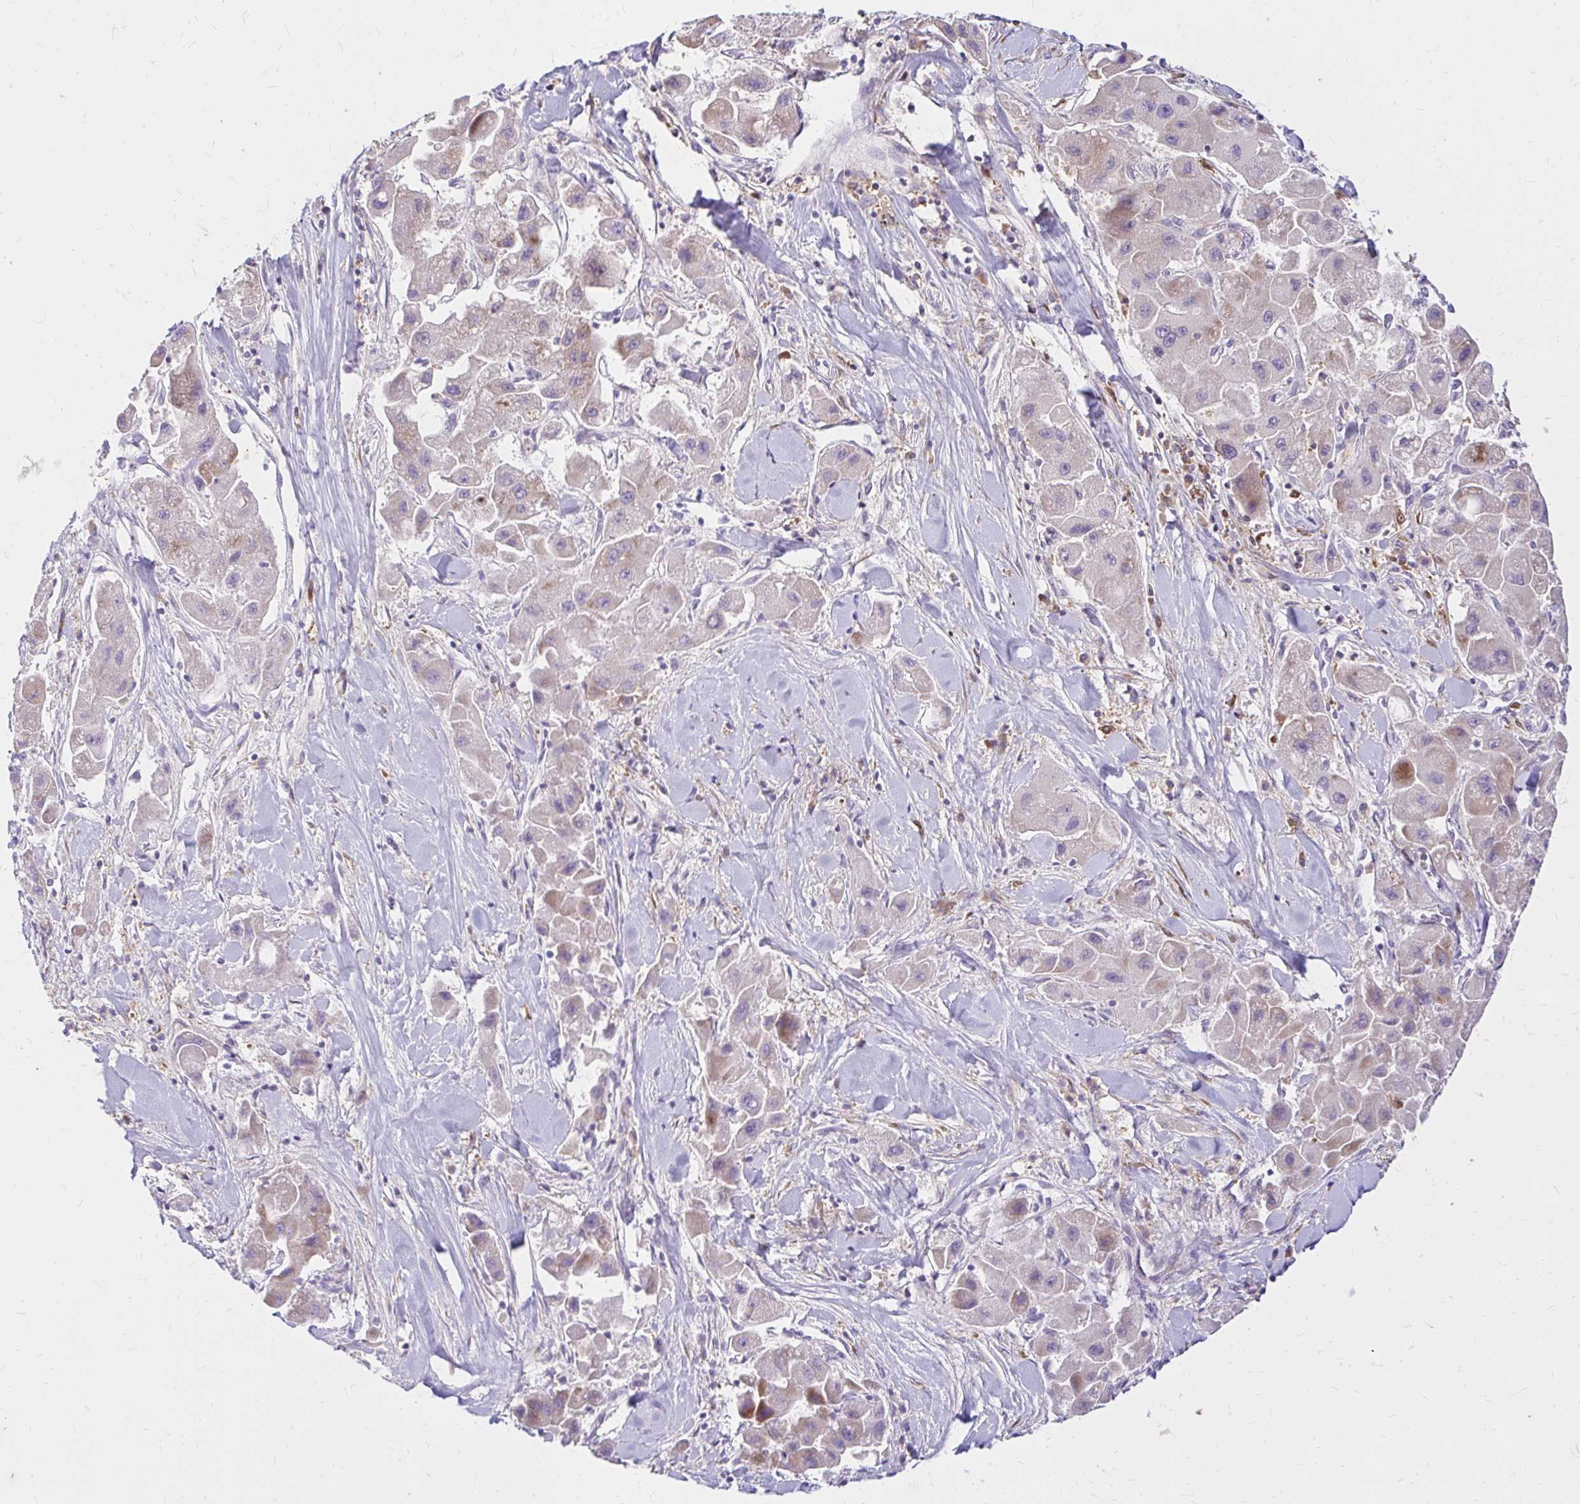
{"staining": {"intensity": "negative", "quantity": "none", "location": "none"}, "tissue": "liver cancer", "cell_type": "Tumor cells", "image_type": "cancer", "snomed": [{"axis": "morphology", "description": "Carcinoma, Hepatocellular, NOS"}, {"axis": "topography", "description": "Liver"}], "caption": "Immunohistochemistry (IHC) histopathology image of neoplastic tissue: human liver cancer stained with DAB reveals no significant protein positivity in tumor cells.", "gene": "PYCARD", "patient": {"sex": "male", "age": 24}}